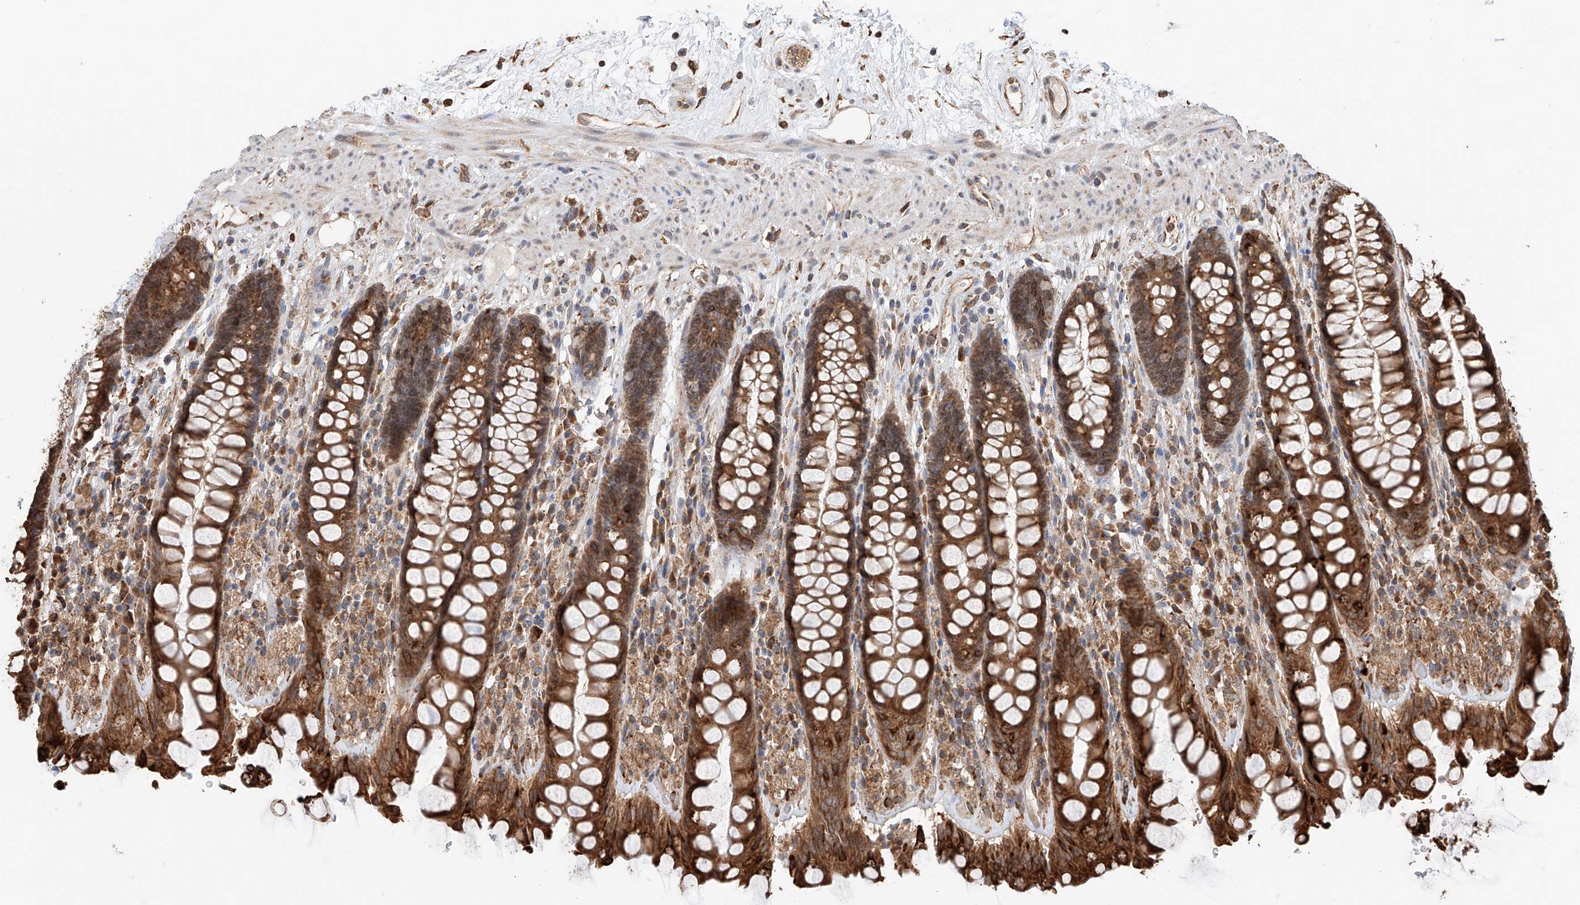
{"staining": {"intensity": "strong", "quantity": ">75%", "location": "cytoplasmic/membranous"}, "tissue": "rectum", "cell_type": "Glandular cells", "image_type": "normal", "snomed": [{"axis": "morphology", "description": "Normal tissue, NOS"}, {"axis": "topography", "description": "Rectum"}], "caption": "Immunohistochemistry (IHC) photomicrograph of benign rectum stained for a protein (brown), which shows high levels of strong cytoplasmic/membranous expression in approximately >75% of glandular cells.", "gene": "DNAH8", "patient": {"sex": "male", "age": 64}}